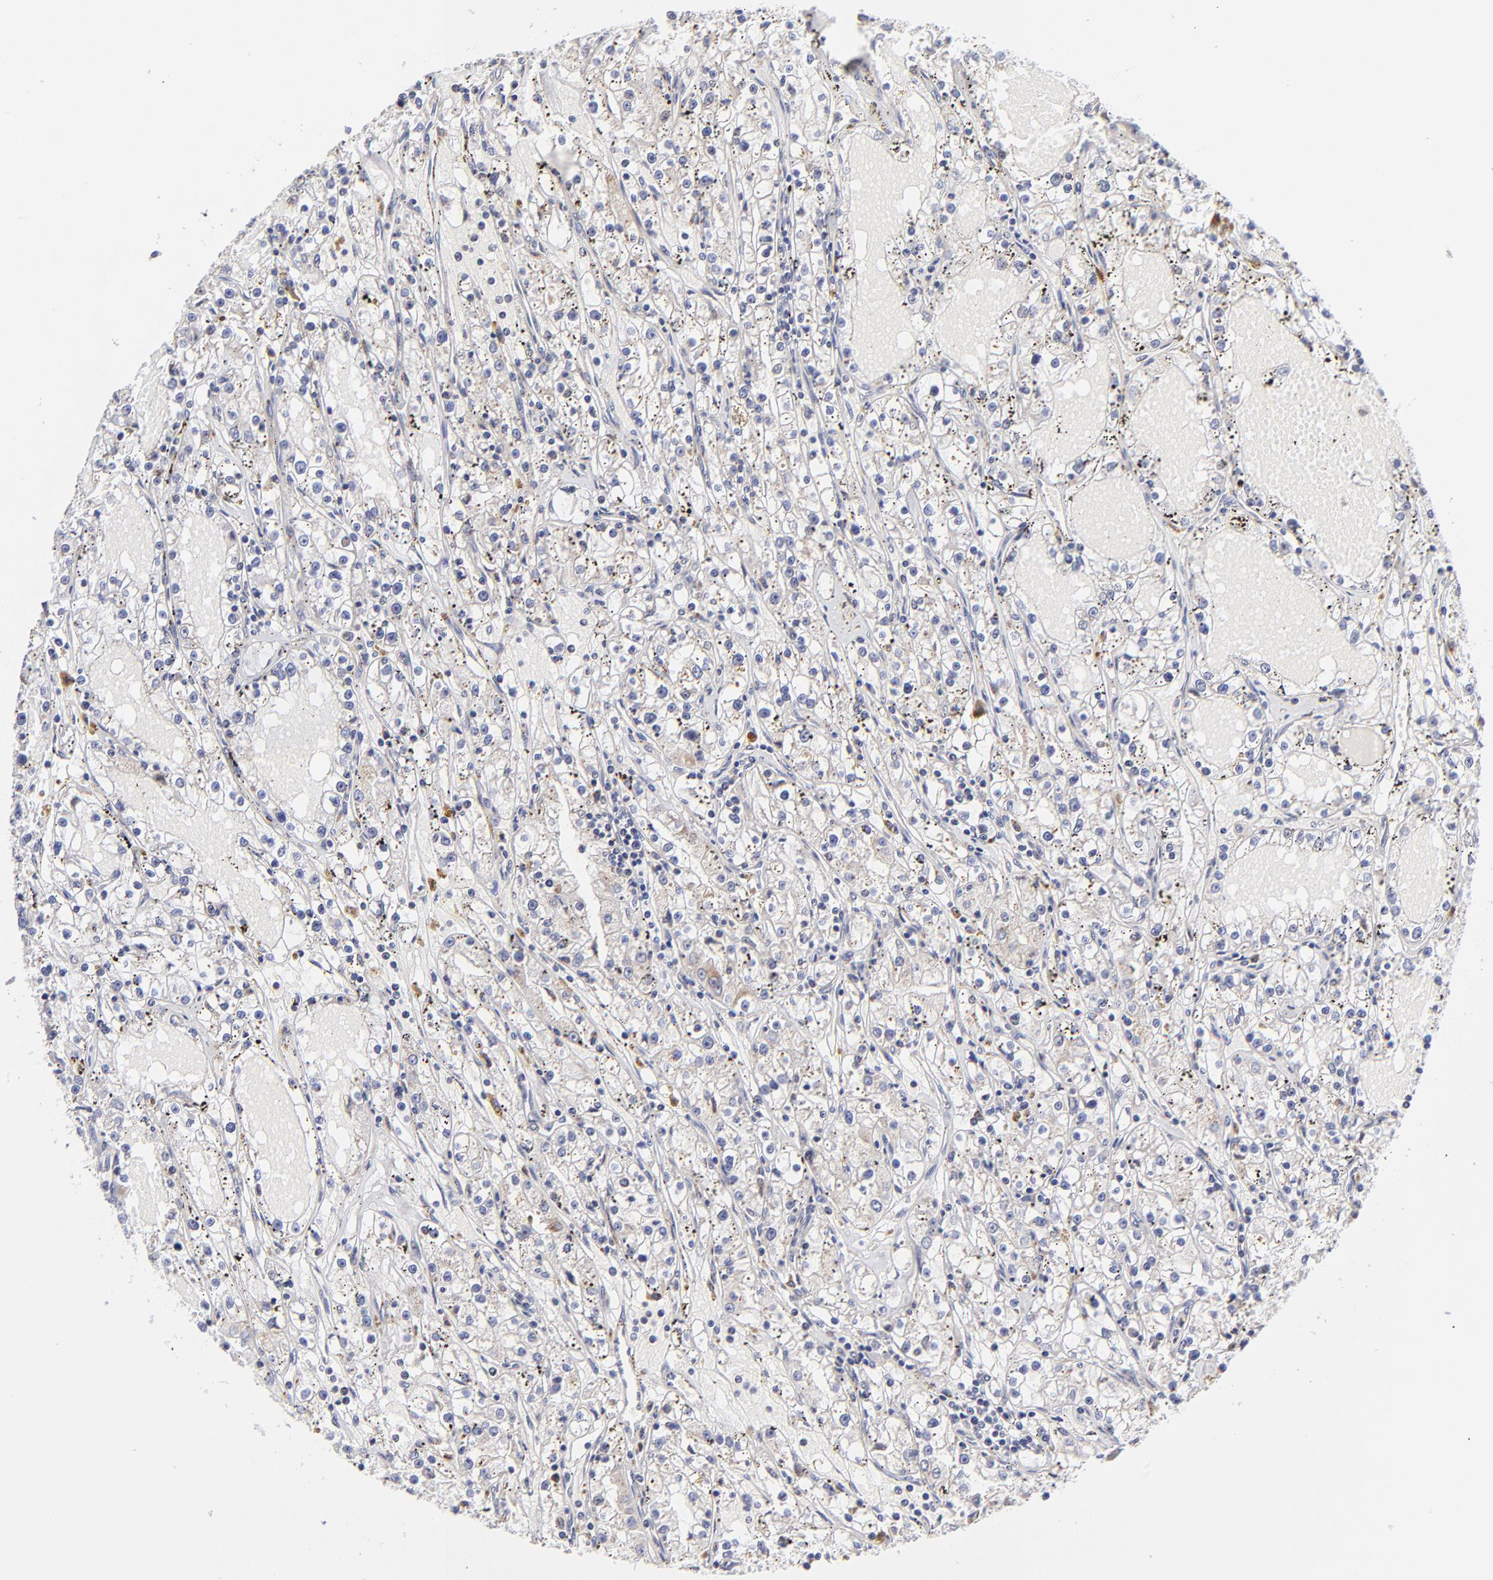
{"staining": {"intensity": "negative", "quantity": "none", "location": "none"}, "tissue": "renal cancer", "cell_type": "Tumor cells", "image_type": "cancer", "snomed": [{"axis": "morphology", "description": "Adenocarcinoma, NOS"}, {"axis": "topography", "description": "Kidney"}], "caption": "A micrograph of human renal cancer (adenocarcinoma) is negative for staining in tumor cells. (DAB IHC with hematoxylin counter stain).", "gene": "MAP2K7", "patient": {"sex": "male", "age": 56}}